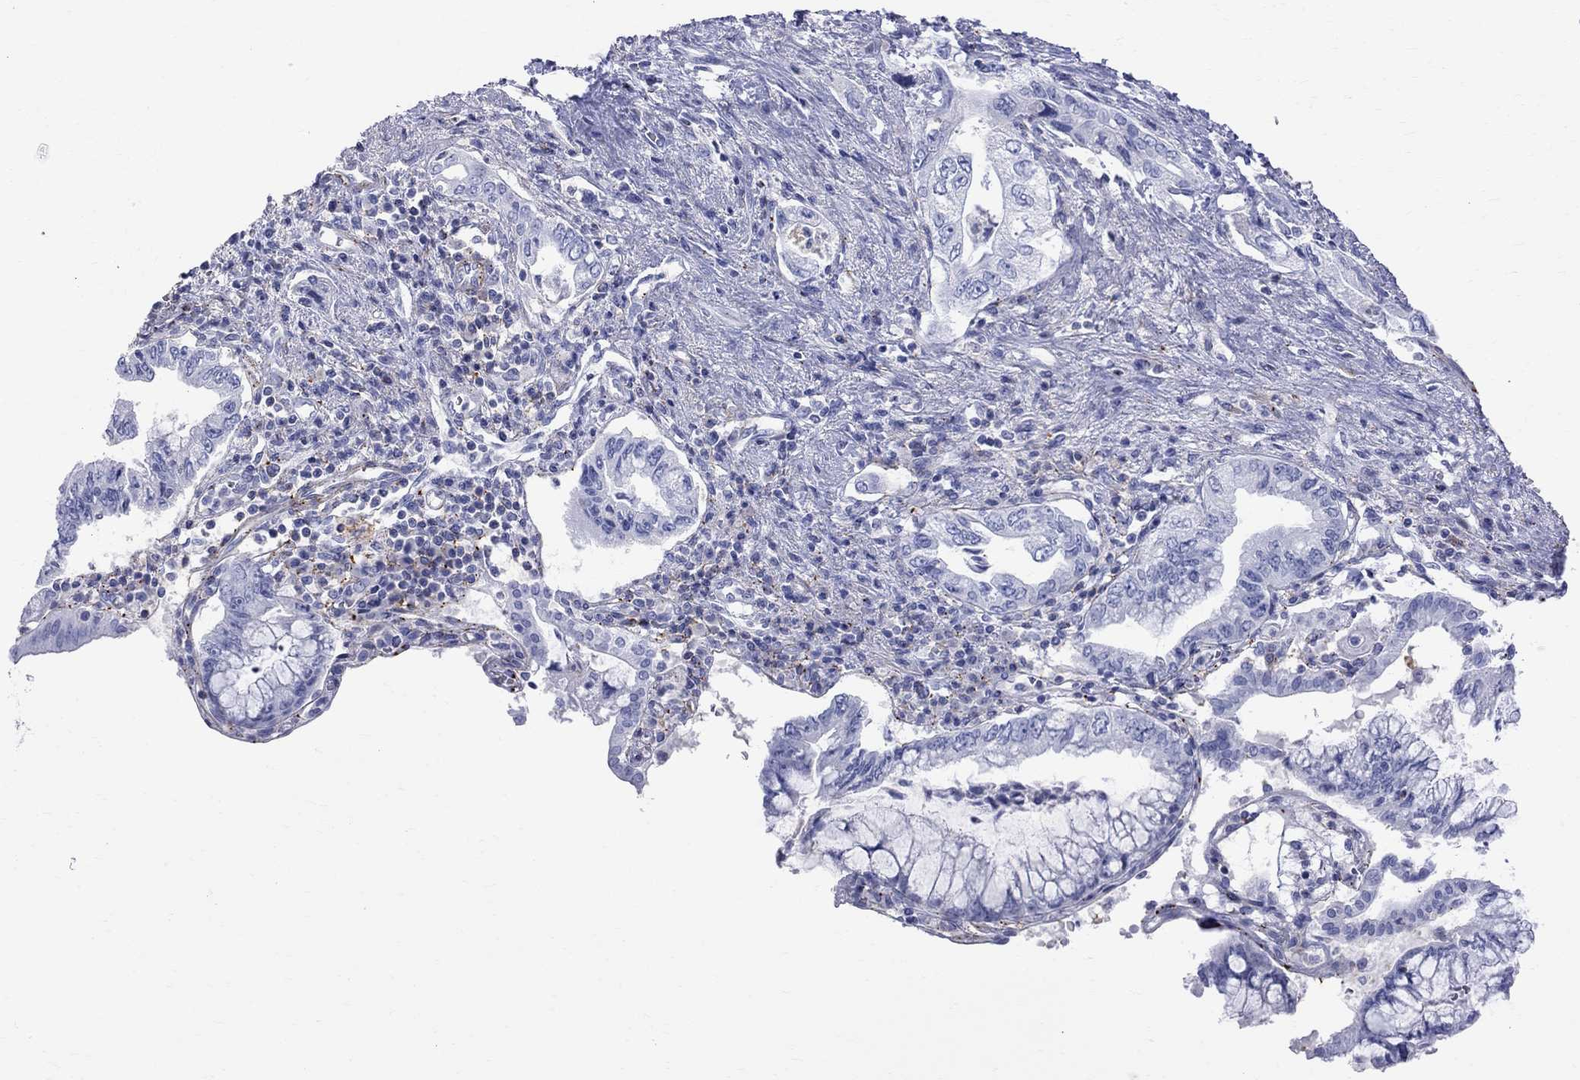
{"staining": {"intensity": "negative", "quantity": "none", "location": "none"}, "tissue": "pancreatic cancer", "cell_type": "Tumor cells", "image_type": "cancer", "snomed": [{"axis": "morphology", "description": "Adenocarcinoma, NOS"}, {"axis": "topography", "description": "Pancreas"}], "caption": "IHC photomicrograph of pancreatic adenocarcinoma stained for a protein (brown), which demonstrates no expression in tumor cells.", "gene": "S100A3", "patient": {"sex": "female", "age": 73}}